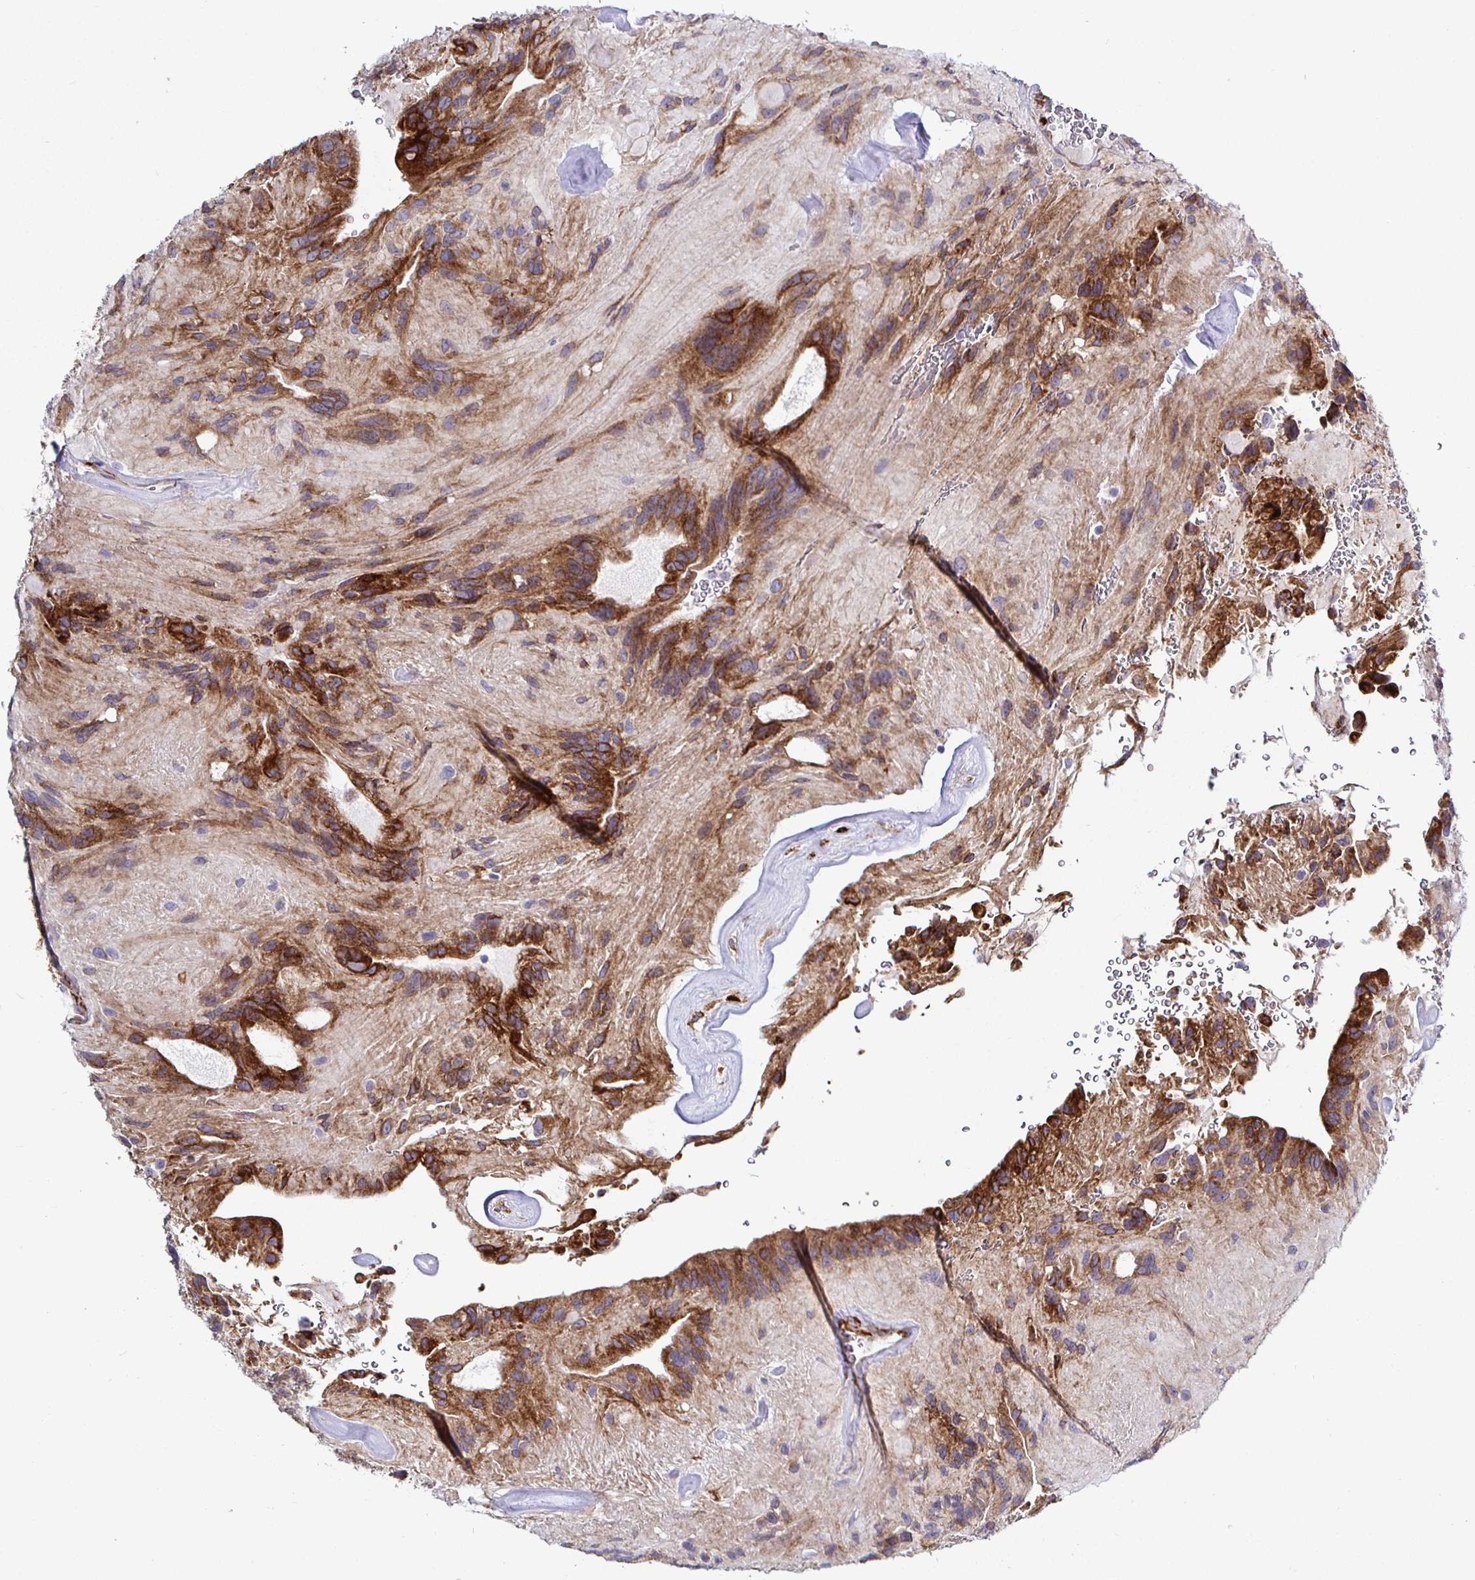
{"staining": {"intensity": "strong", "quantity": ">75%", "location": "cytoplasmic/membranous"}, "tissue": "glioma", "cell_type": "Tumor cells", "image_type": "cancer", "snomed": [{"axis": "morphology", "description": "Glioma, malignant, Low grade"}, {"axis": "topography", "description": "Brain"}], "caption": "Immunohistochemistry of human malignant low-grade glioma shows high levels of strong cytoplasmic/membranous positivity in about >75% of tumor cells.", "gene": "P4HA2", "patient": {"sex": "male", "age": 31}}